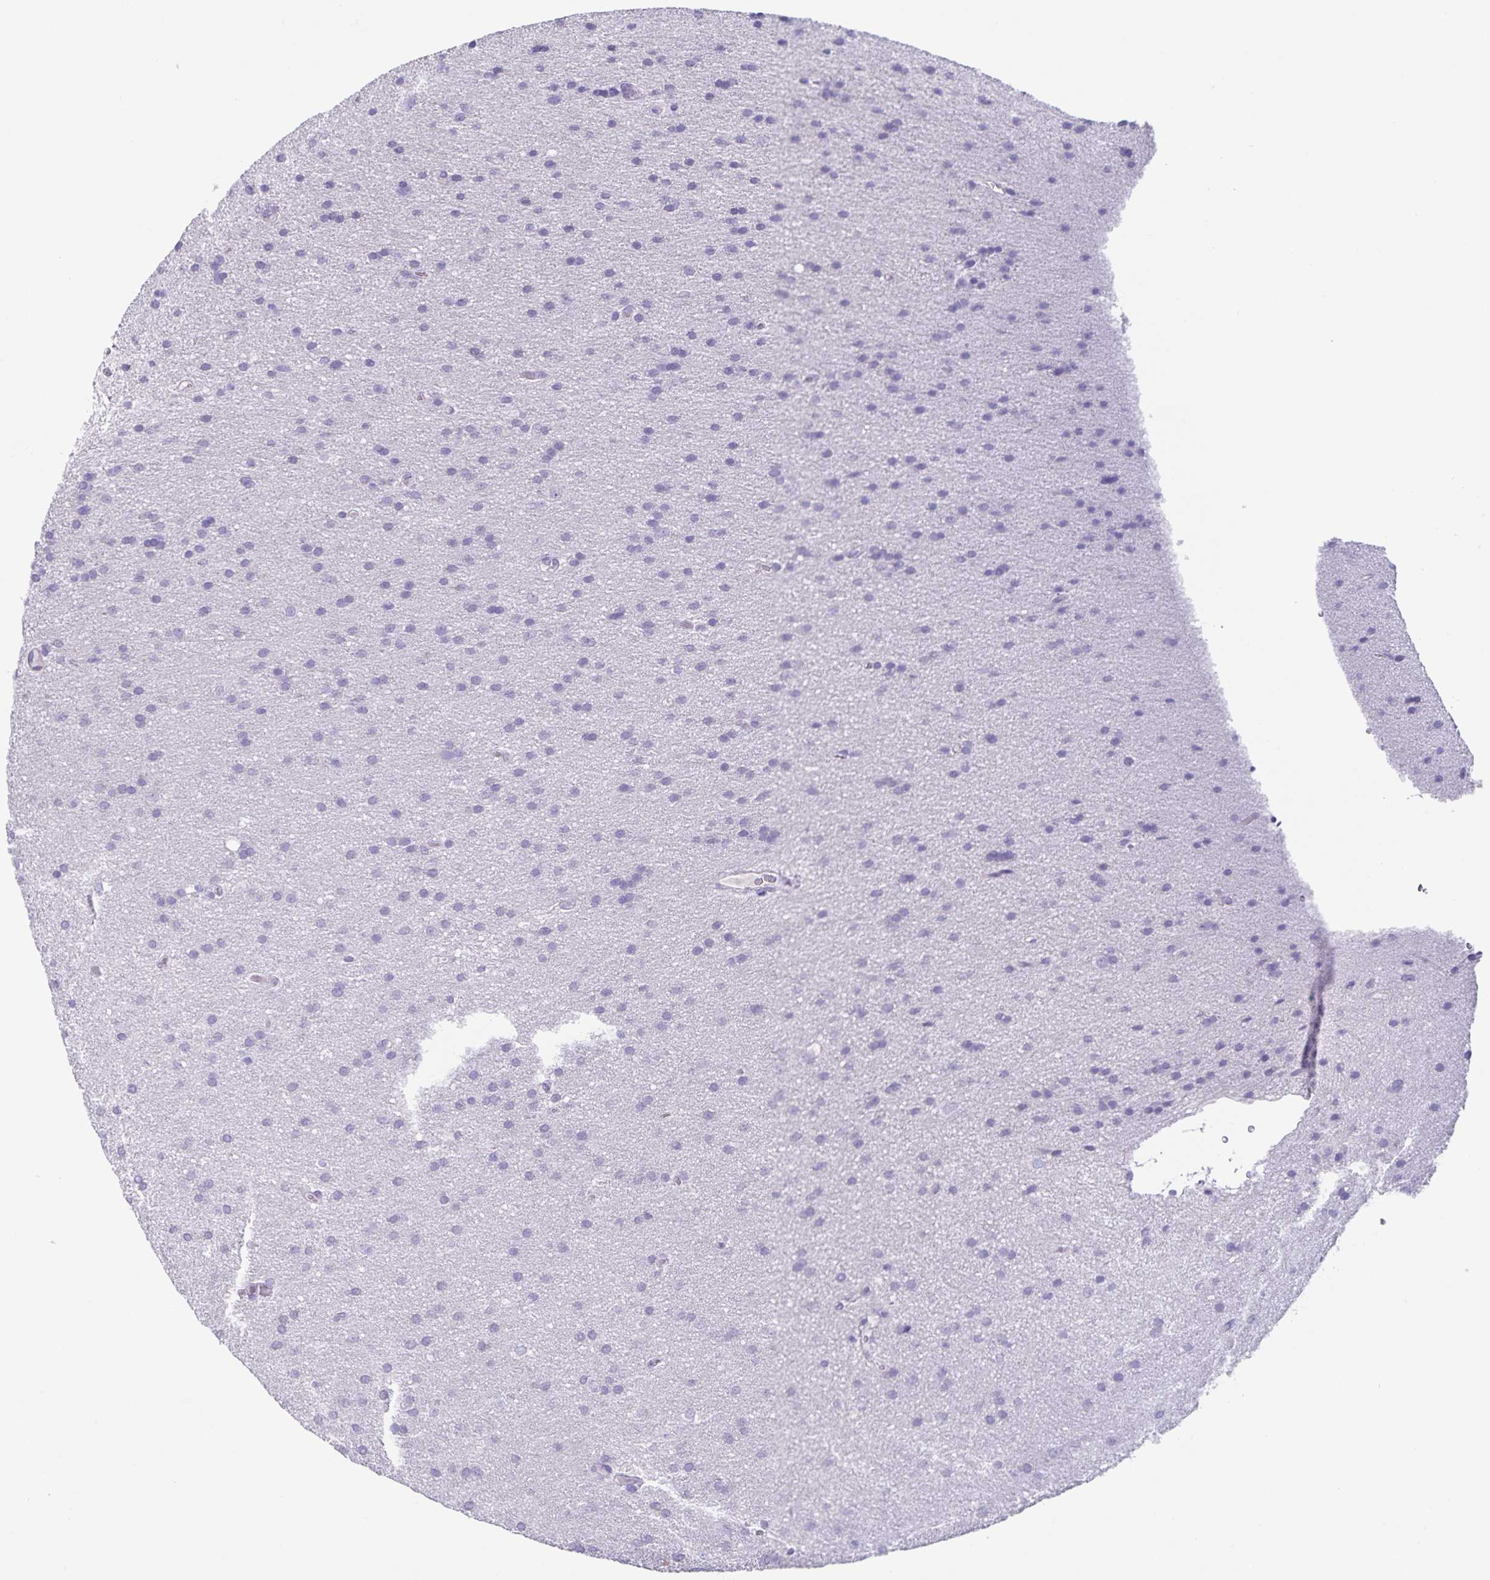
{"staining": {"intensity": "negative", "quantity": "none", "location": "none"}, "tissue": "glioma", "cell_type": "Tumor cells", "image_type": "cancer", "snomed": [{"axis": "morphology", "description": "Glioma, malignant, Low grade"}, {"axis": "topography", "description": "Brain"}], "caption": "Malignant glioma (low-grade) was stained to show a protein in brown. There is no significant expression in tumor cells.", "gene": "C11orf42", "patient": {"sex": "female", "age": 54}}